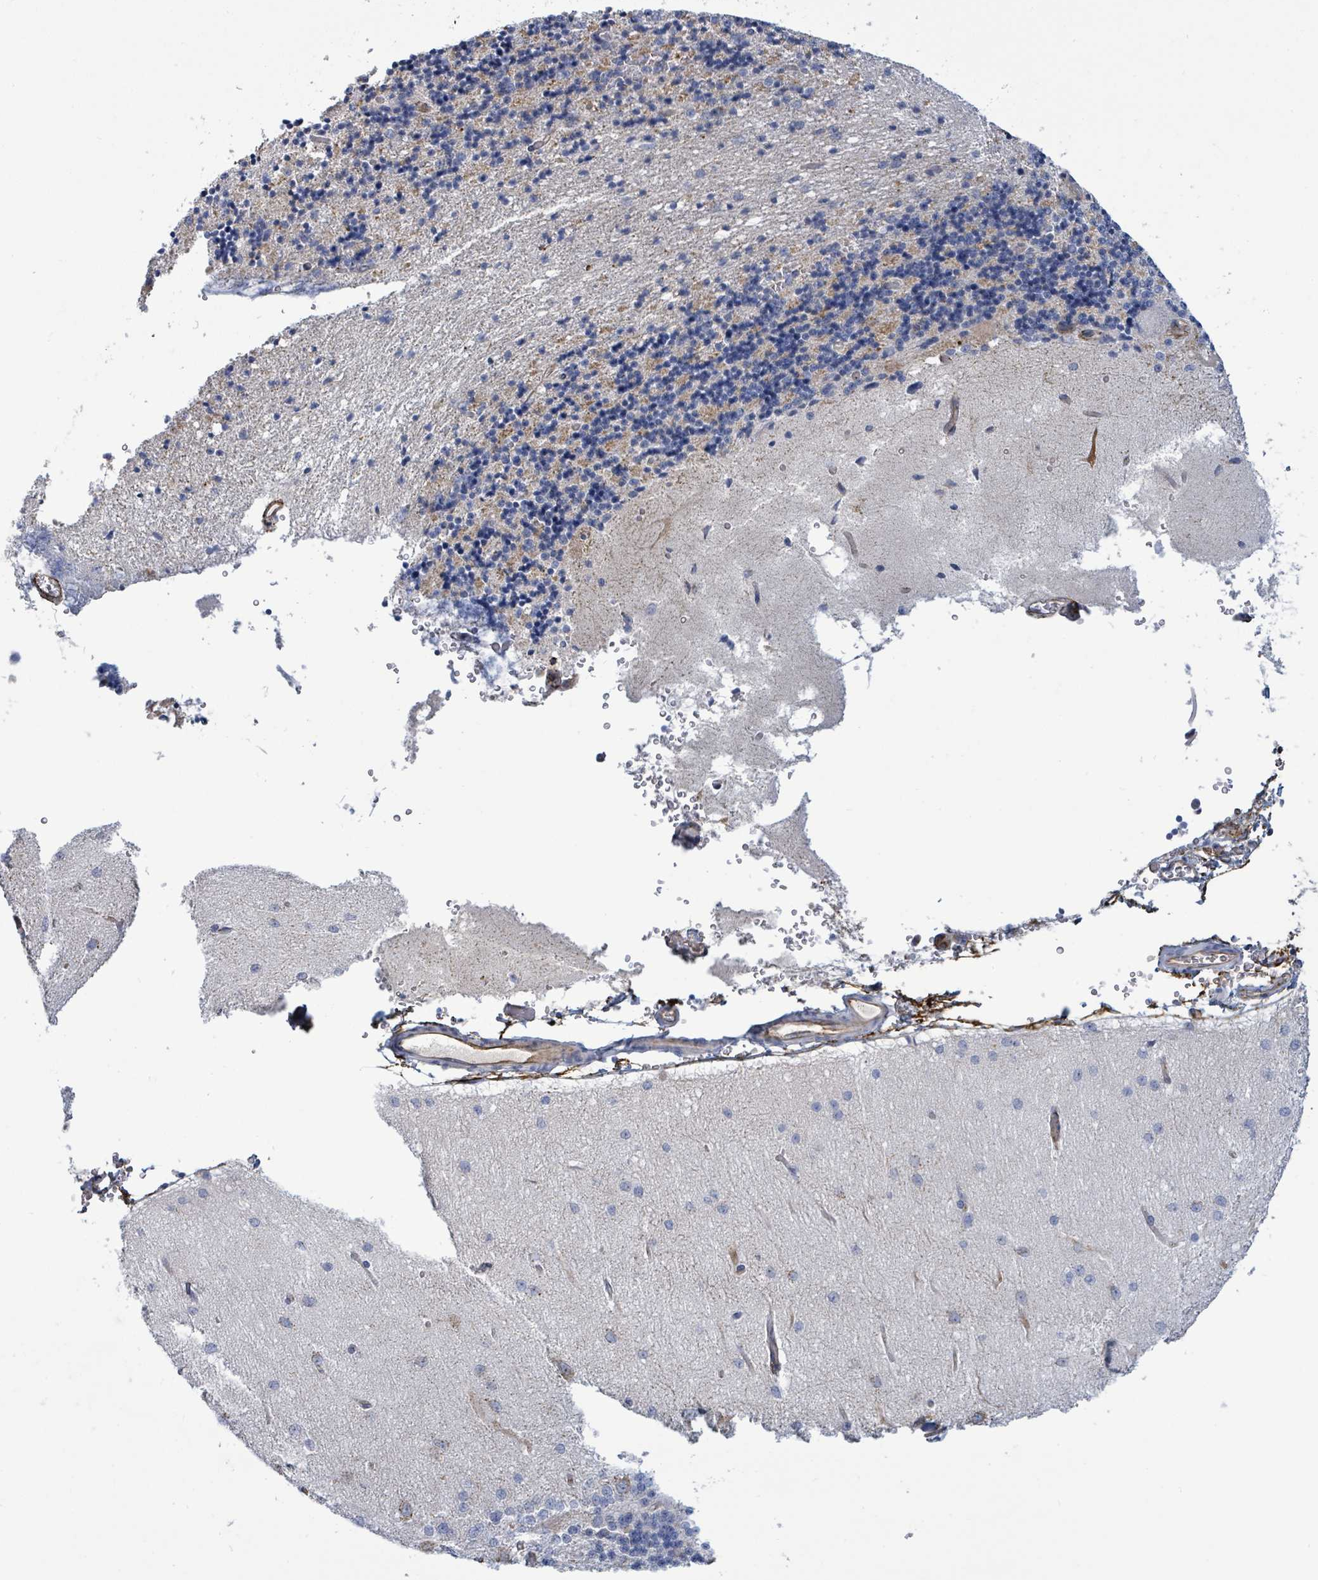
{"staining": {"intensity": "weak", "quantity": "25%-75%", "location": "cytoplasmic/membranous"}, "tissue": "cerebellum", "cell_type": "Cells in granular layer", "image_type": "normal", "snomed": [{"axis": "morphology", "description": "Normal tissue, NOS"}, {"axis": "topography", "description": "Cerebellum"}], "caption": "High-magnification brightfield microscopy of benign cerebellum stained with DAB (3,3'-diaminobenzidine) (brown) and counterstained with hematoxylin (blue). cells in granular layer exhibit weak cytoplasmic/membranous expression is appreciated in approximately25%-75% of cells.", "gene": "EGFL7", "patient": {"sex": "female", "age": 29}}